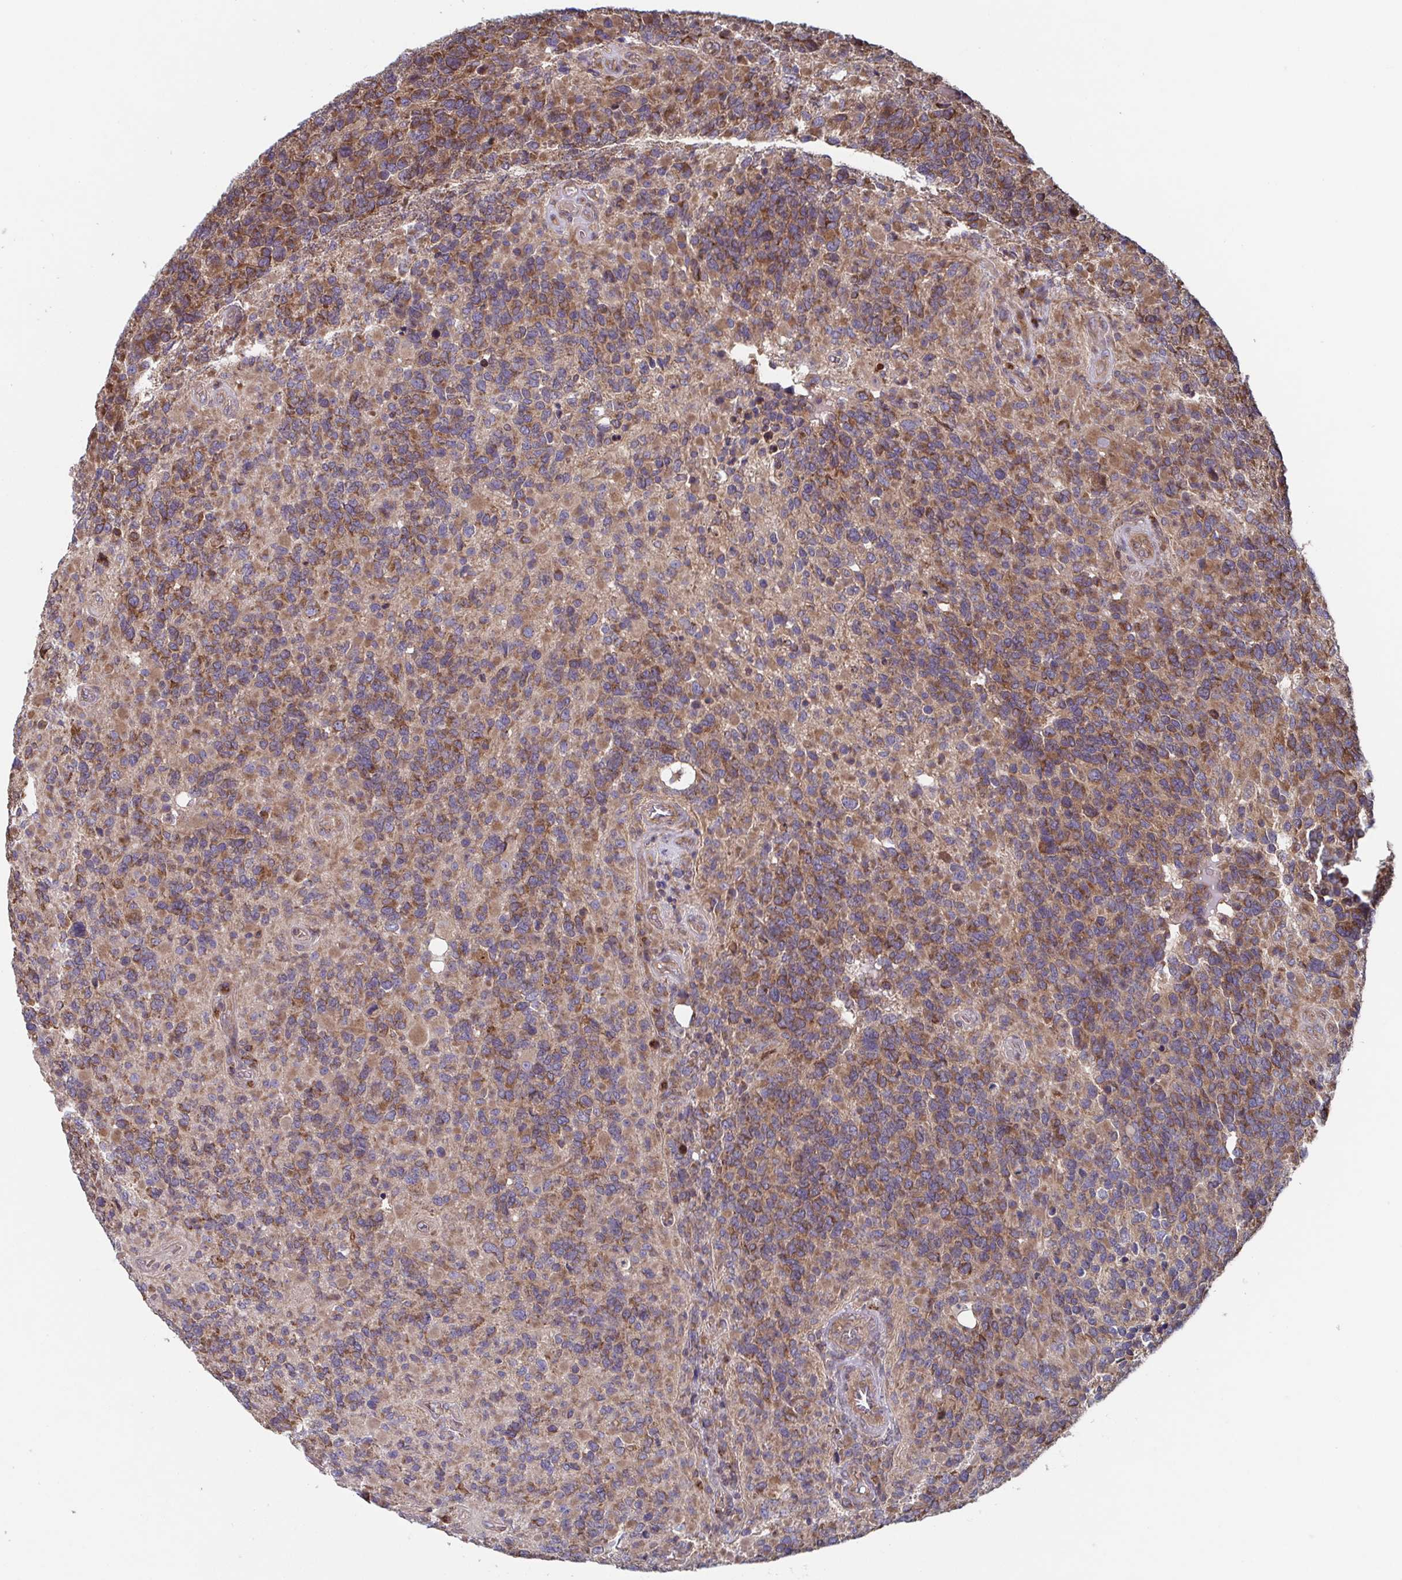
{"staining": {"intensity": "moderate", "quantity": ">75%", "location": "cytoplasmic/membranous"}, "tissue": "glioma", "cell_type": "Tumor cells", "image_type": "cancer", "snomed": [{"axis": "morphology", "description": "Glioma, malignant, High grade"}, {"axis": "topography", "description": "Brain"}], "caption": "Protein analysis of malignant high-grade glioma tissue reveals moderate cytoplasmic/membranous positivity in approximately >75% of tumor cells.", "gene": "COPB1", "patient": {"sex": "female", "age": 40}}